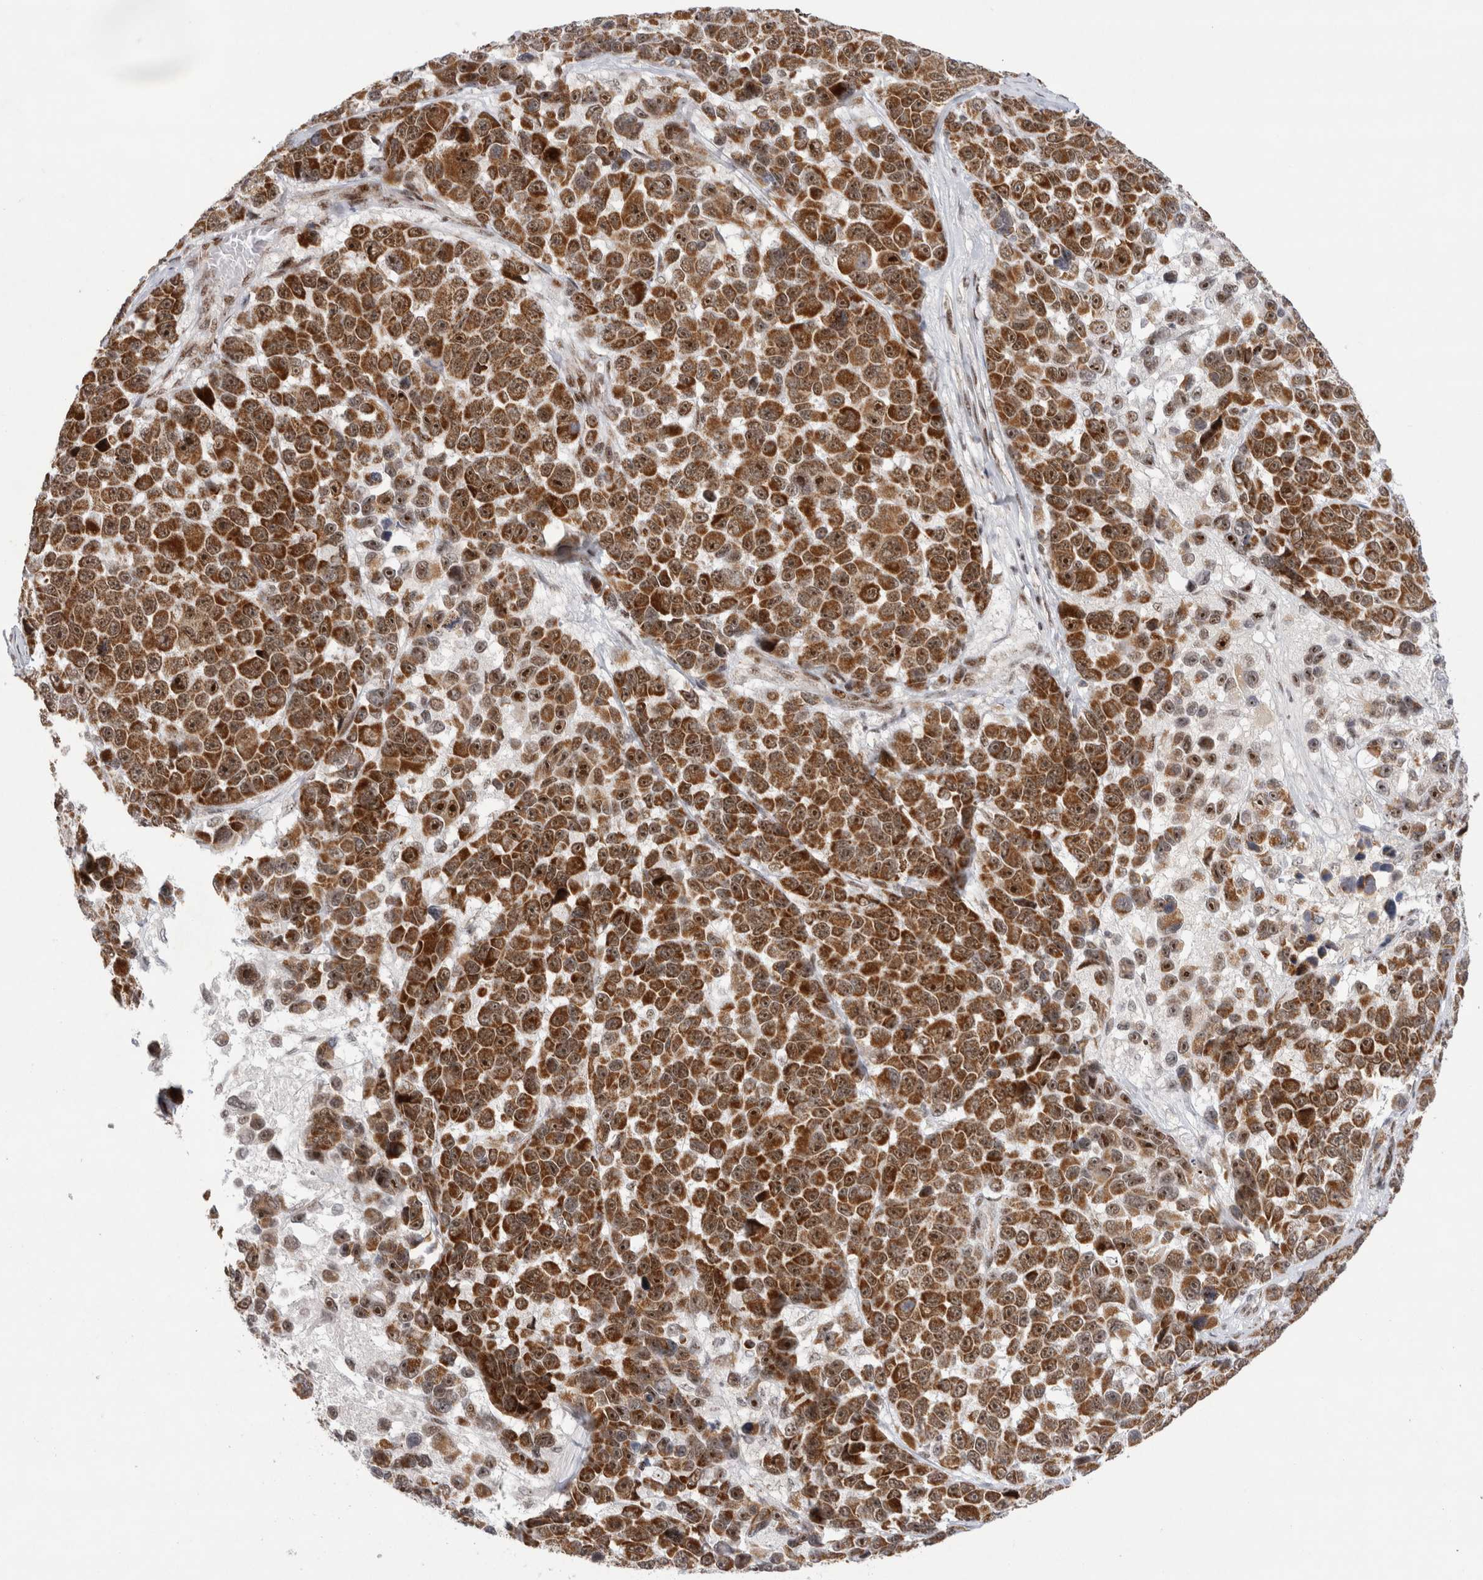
{"staining": {"intensity": "moderate", "quantity": ">75%", "location": "cytoplasmic/membranous,nuclear"}, "tissue": "melanoma", "cell_type": "Tumor cells", "image_type": "cancer", "snomed": [{"axis": "morphology", "description": "Malignant melanoma, NOS"}, {"axis": "topography", "description": "Skin"}], "caption": "Immunohistochemistry (DAB (3,3'-diaminobenzidine)) staining of melanoma displays moderate cytoplasmic/membranous and nuclear protein staining in approximately >75% of tumor cells.", "gene": "MRPL37", "patient": {"sex": "male", "age": 53}}